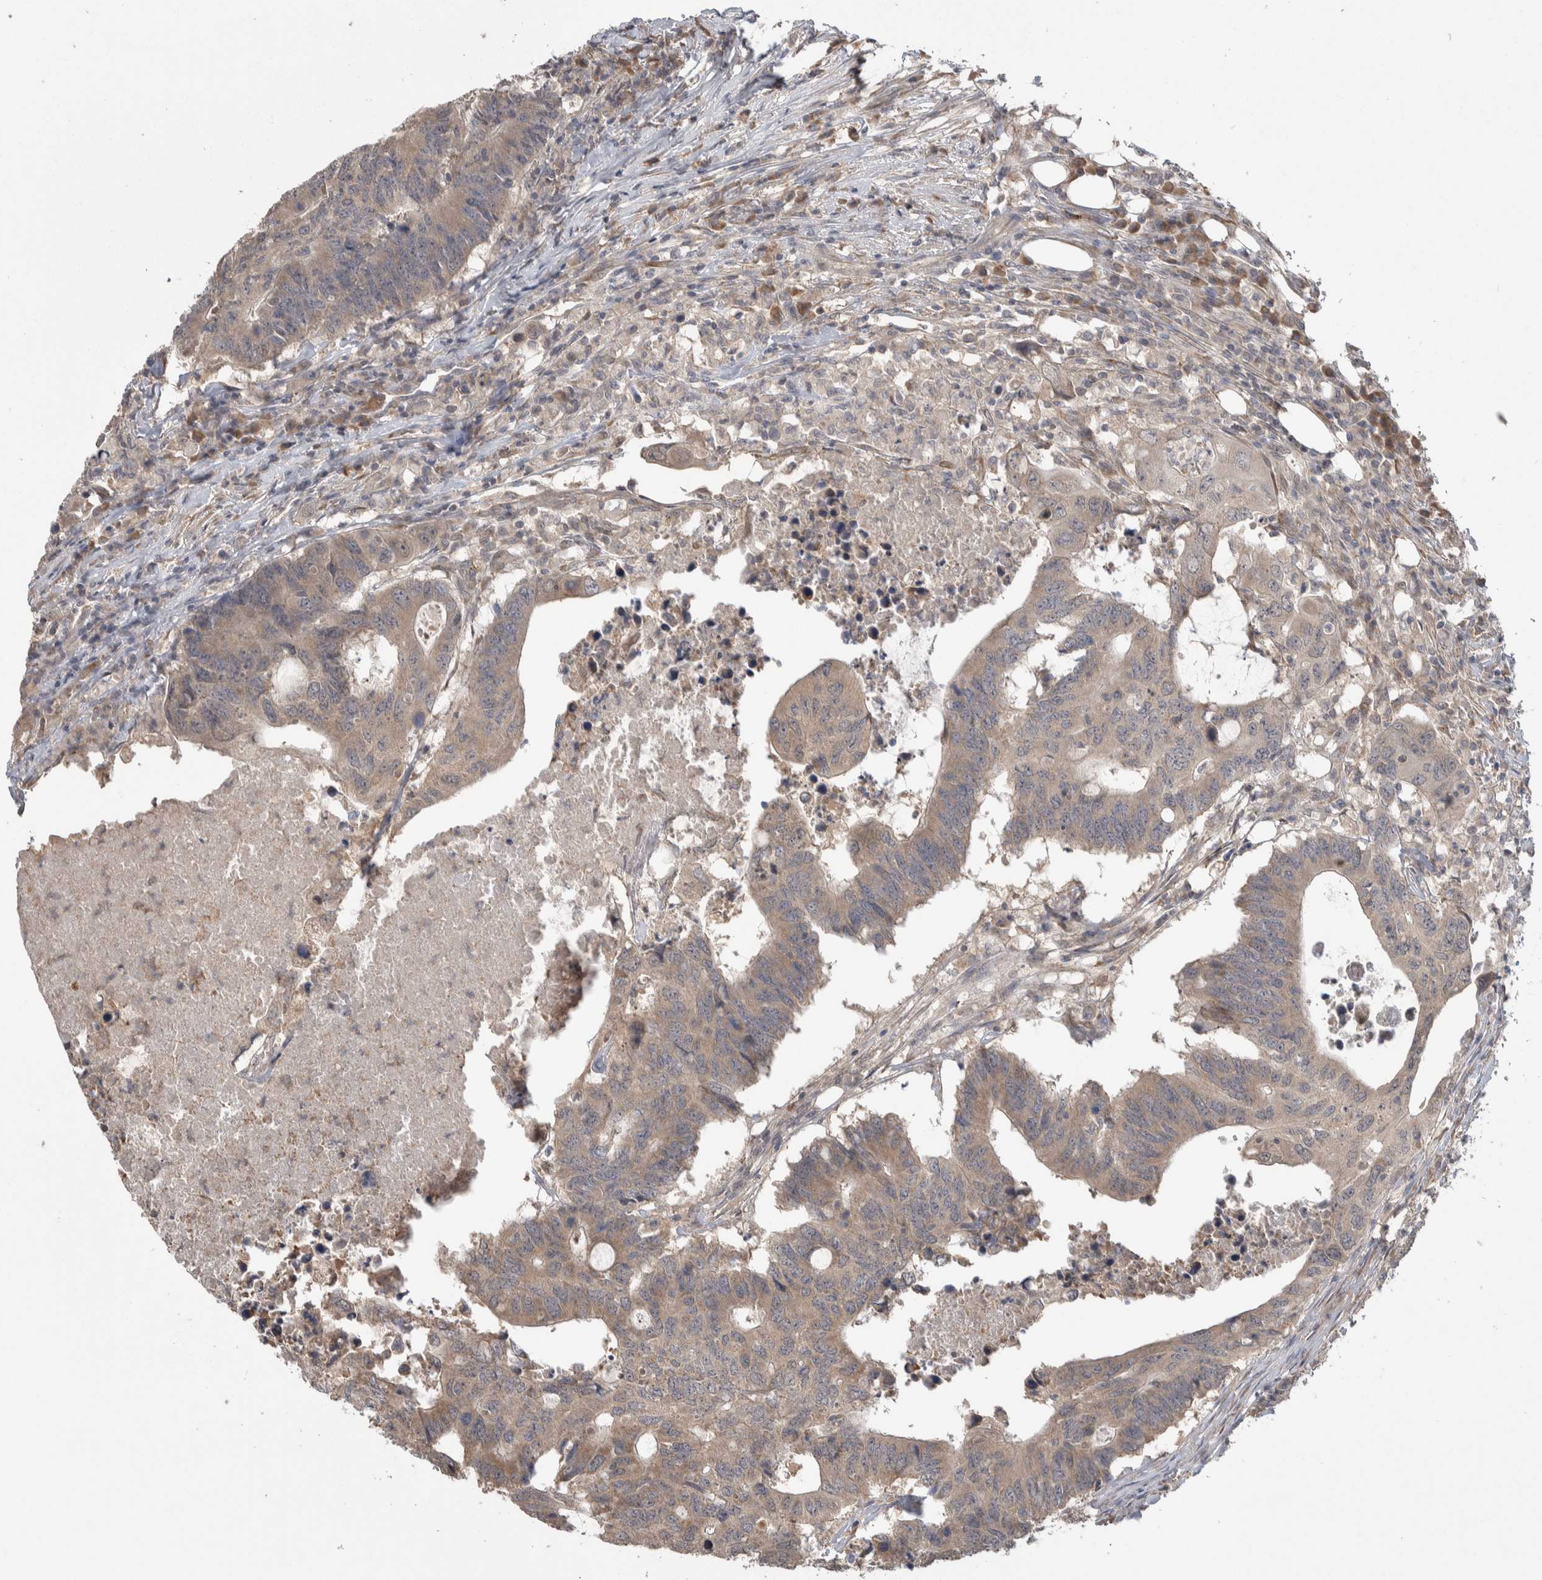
{"staining": {"intensity": "weak", "quantity": ">75%", "location": "cytoplasmic/membranous"}, "tissue": "colorectal cancer", "cell_type": "Tumor cells", "image_type": "cancer", "snomed": [{"axis": "morphology", "description": "Adenocarcinoma, NOS"}, {"axis": "topography", "description": "Colon"}], "caption": "Weak cytoplasmic/membranous expression for a protein is seen in about >75% of tumor cells of colorectal cancer using immunohistochemistry.", "gene": "CUL2", "patient": {"sex": "male", "age": 71}}